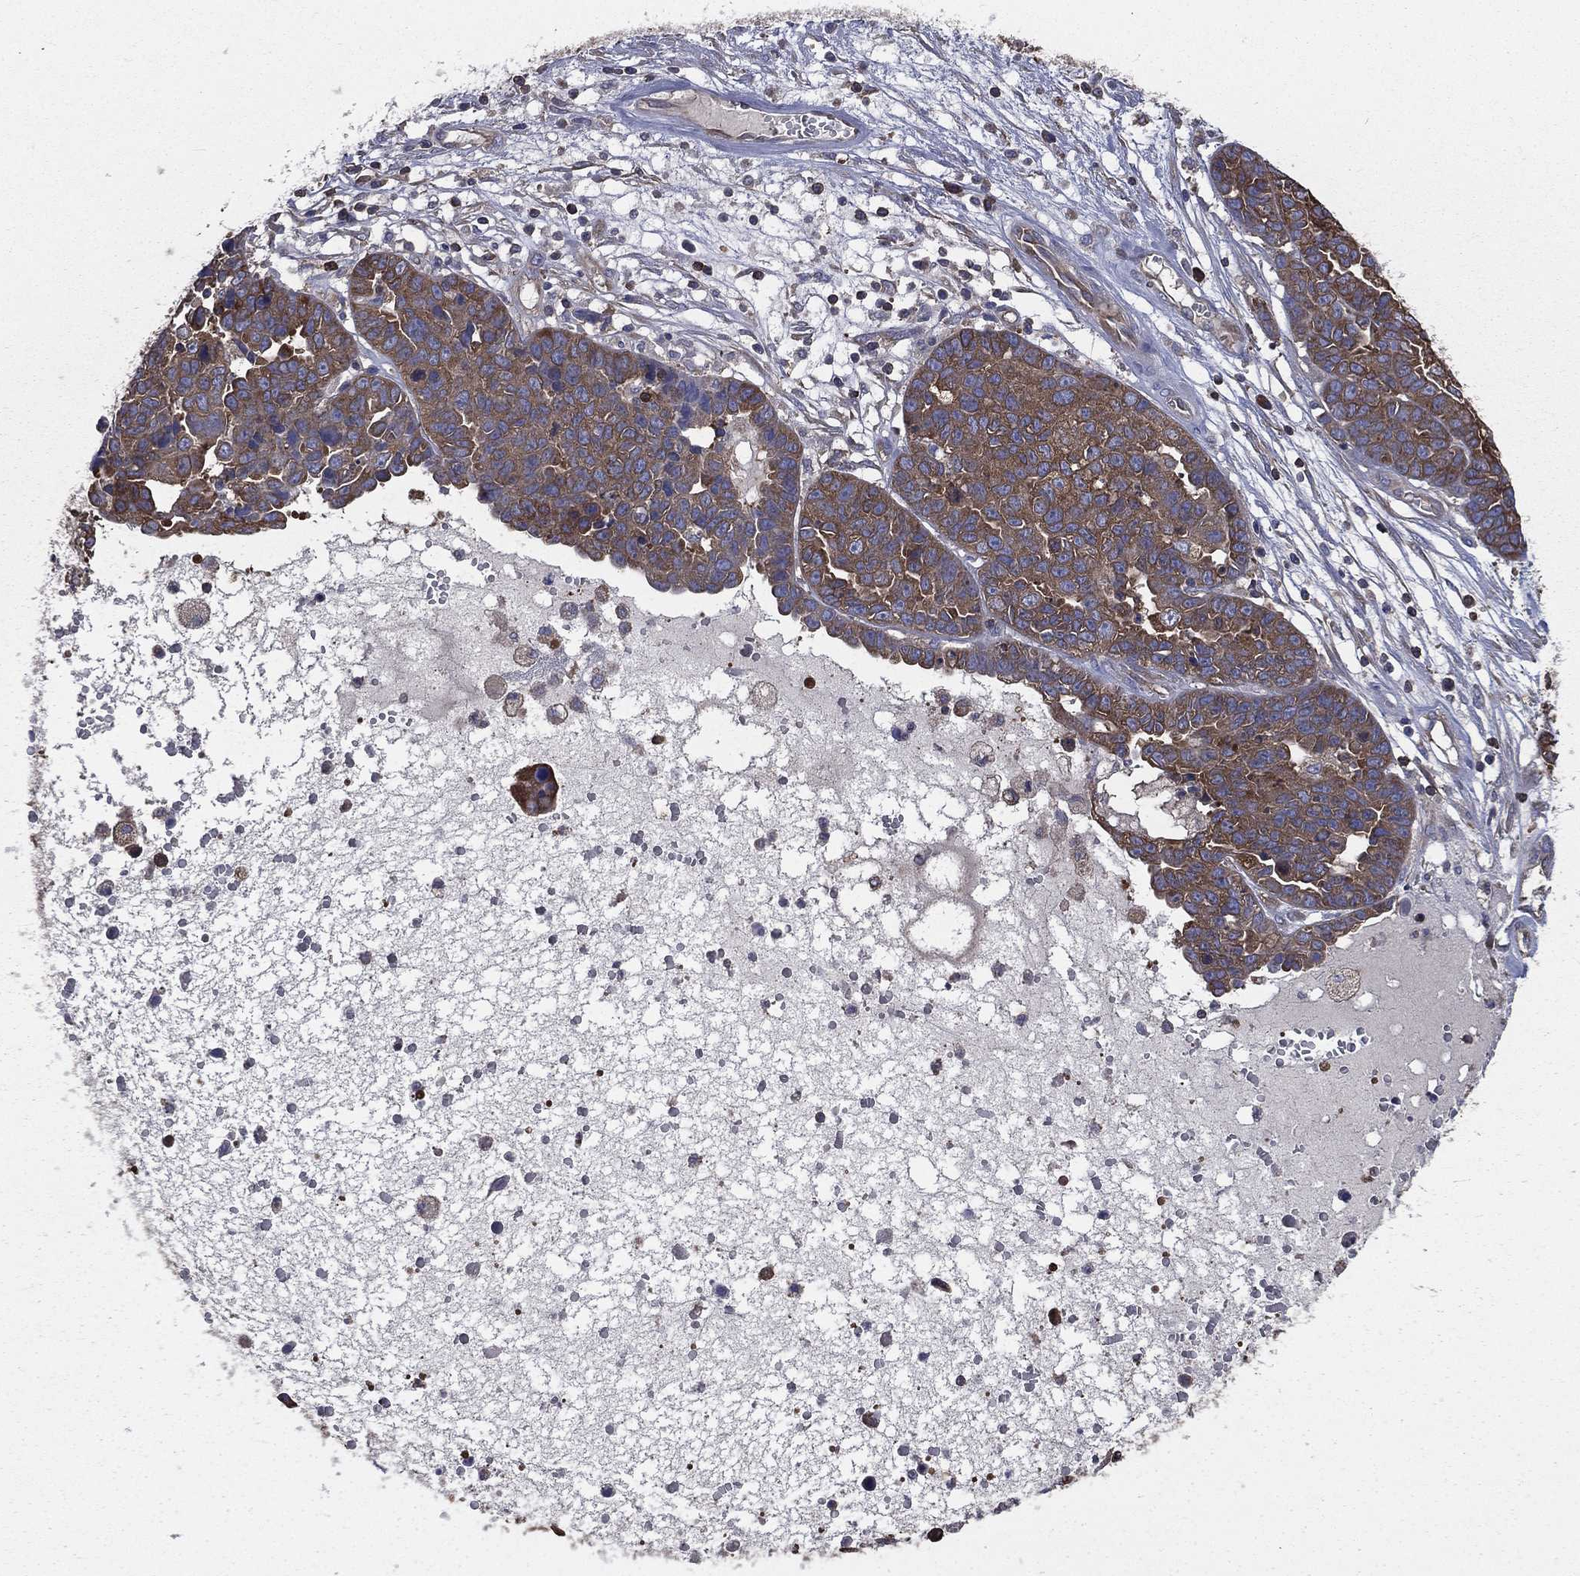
{"staining": {"intensity": "moderate", "quantity": ">75%", "location": "cytoplasmic/membranous"}, "tissue": "ovarian cancer", "cell_type": "Tumor cells", "image_type": "cancer", "snomed": [{"axis": "morphology", "description": "Cystadenocarcinoma, serous, NOS"}, {"axis": "topography", "description": "Ovary"}], "caption": "The image shows a brown stain indicating the presence of a protein in the cytoplasmic/membranous of tumor cells in ovarian serous cystadenocarcinoma. (brown staining indicates protein expression, while blue staining denotes nuclei).", "gene": "SARS1", "patient": {"sex": "female", "age": 87}}